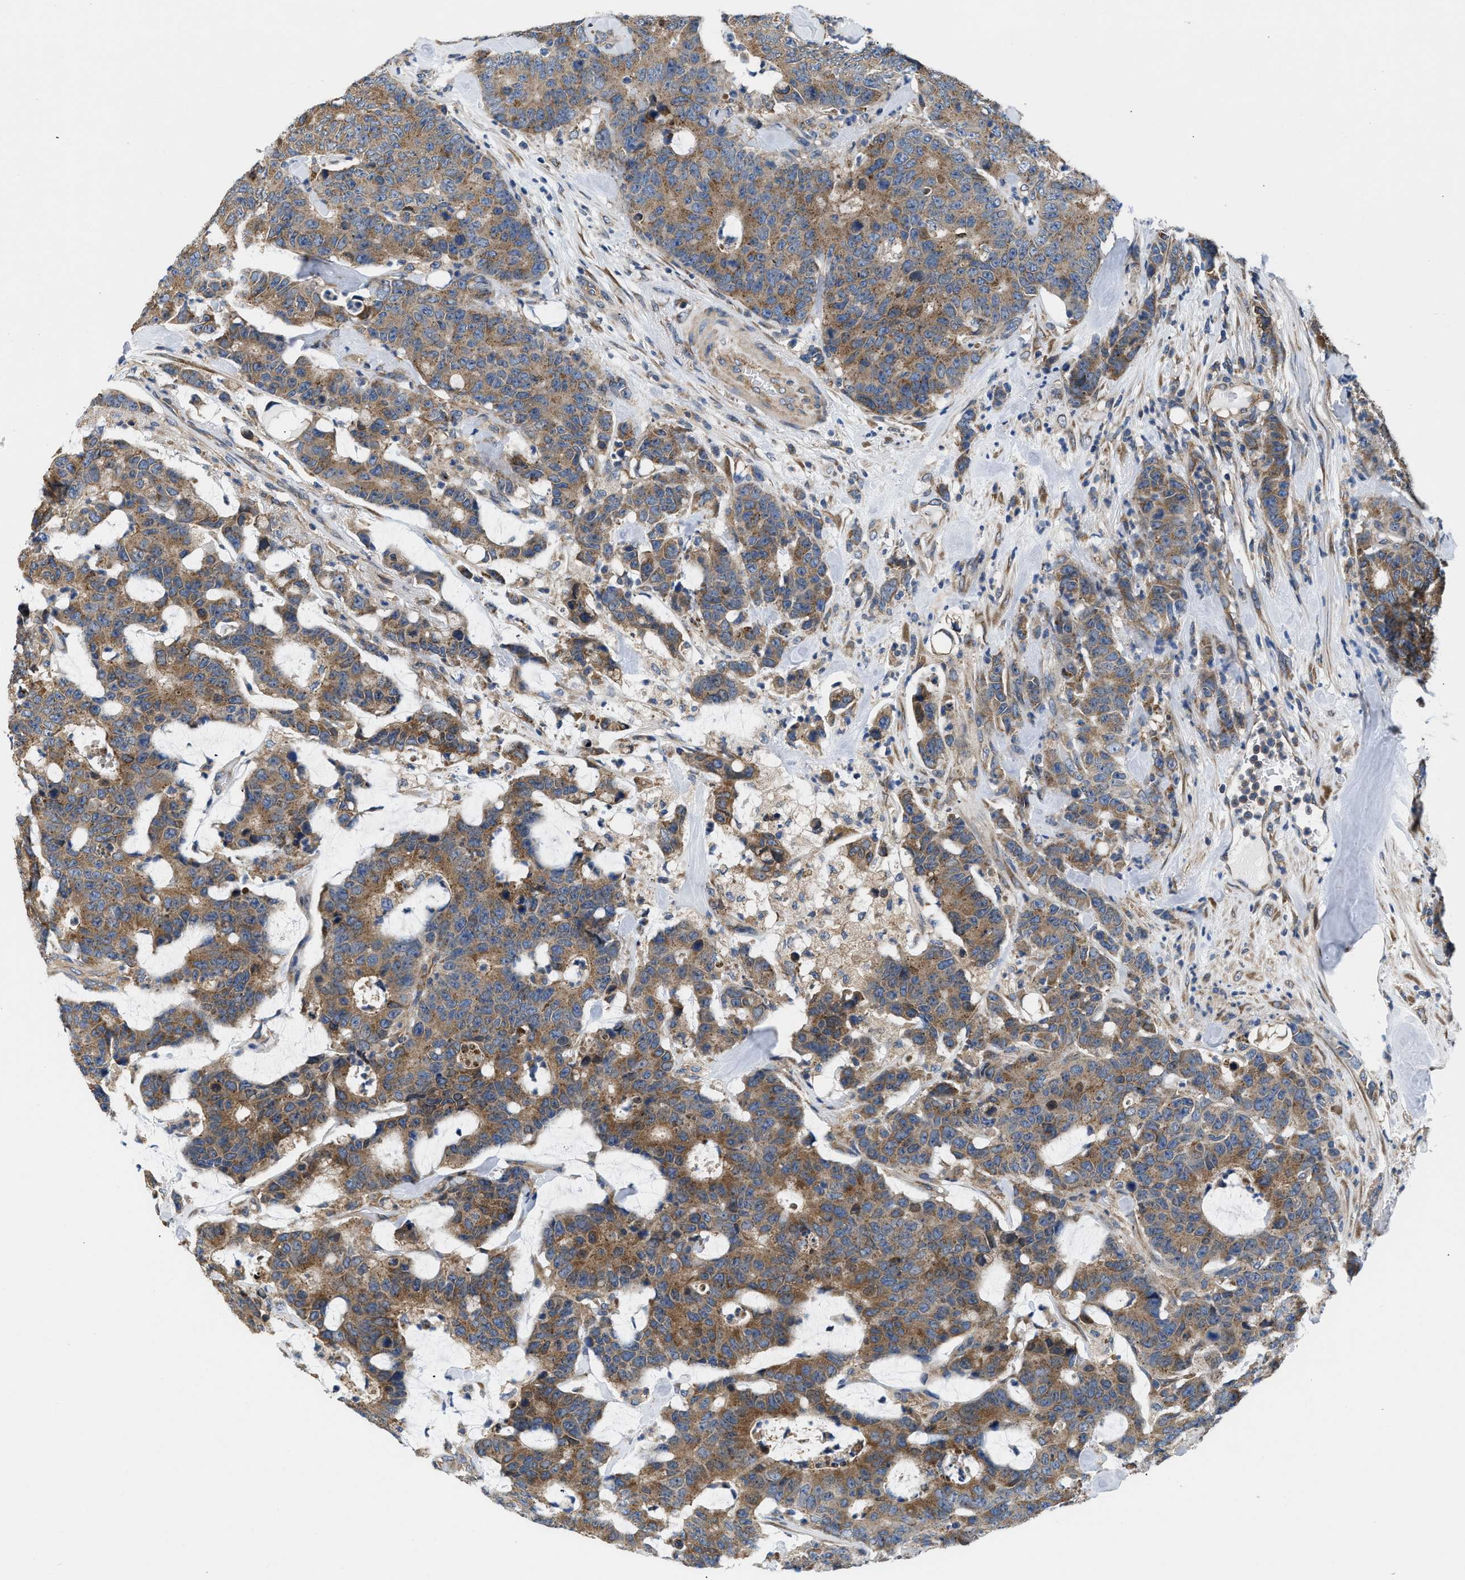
{"staining": {"intensity": "moderate", "quantity": ">75%", "location": "cytoplasmic/membranous"}, "tissue": "colorectal cancer", "cell_type": "Tumor cells", "image_type": "cancer", "snomed": [{"axis": "morphology", "description": "Adenocarcinoma, NOS"}, {"axis": "topography", "description": "Colon"}], "caption": "A brown stain labels moderate cytoplasmic/membranous positivity of a protein in colorectal adenocarcinoma tumor cells.", "gene": "CEP128", "patient": {"sex": "female", "age": 86}}